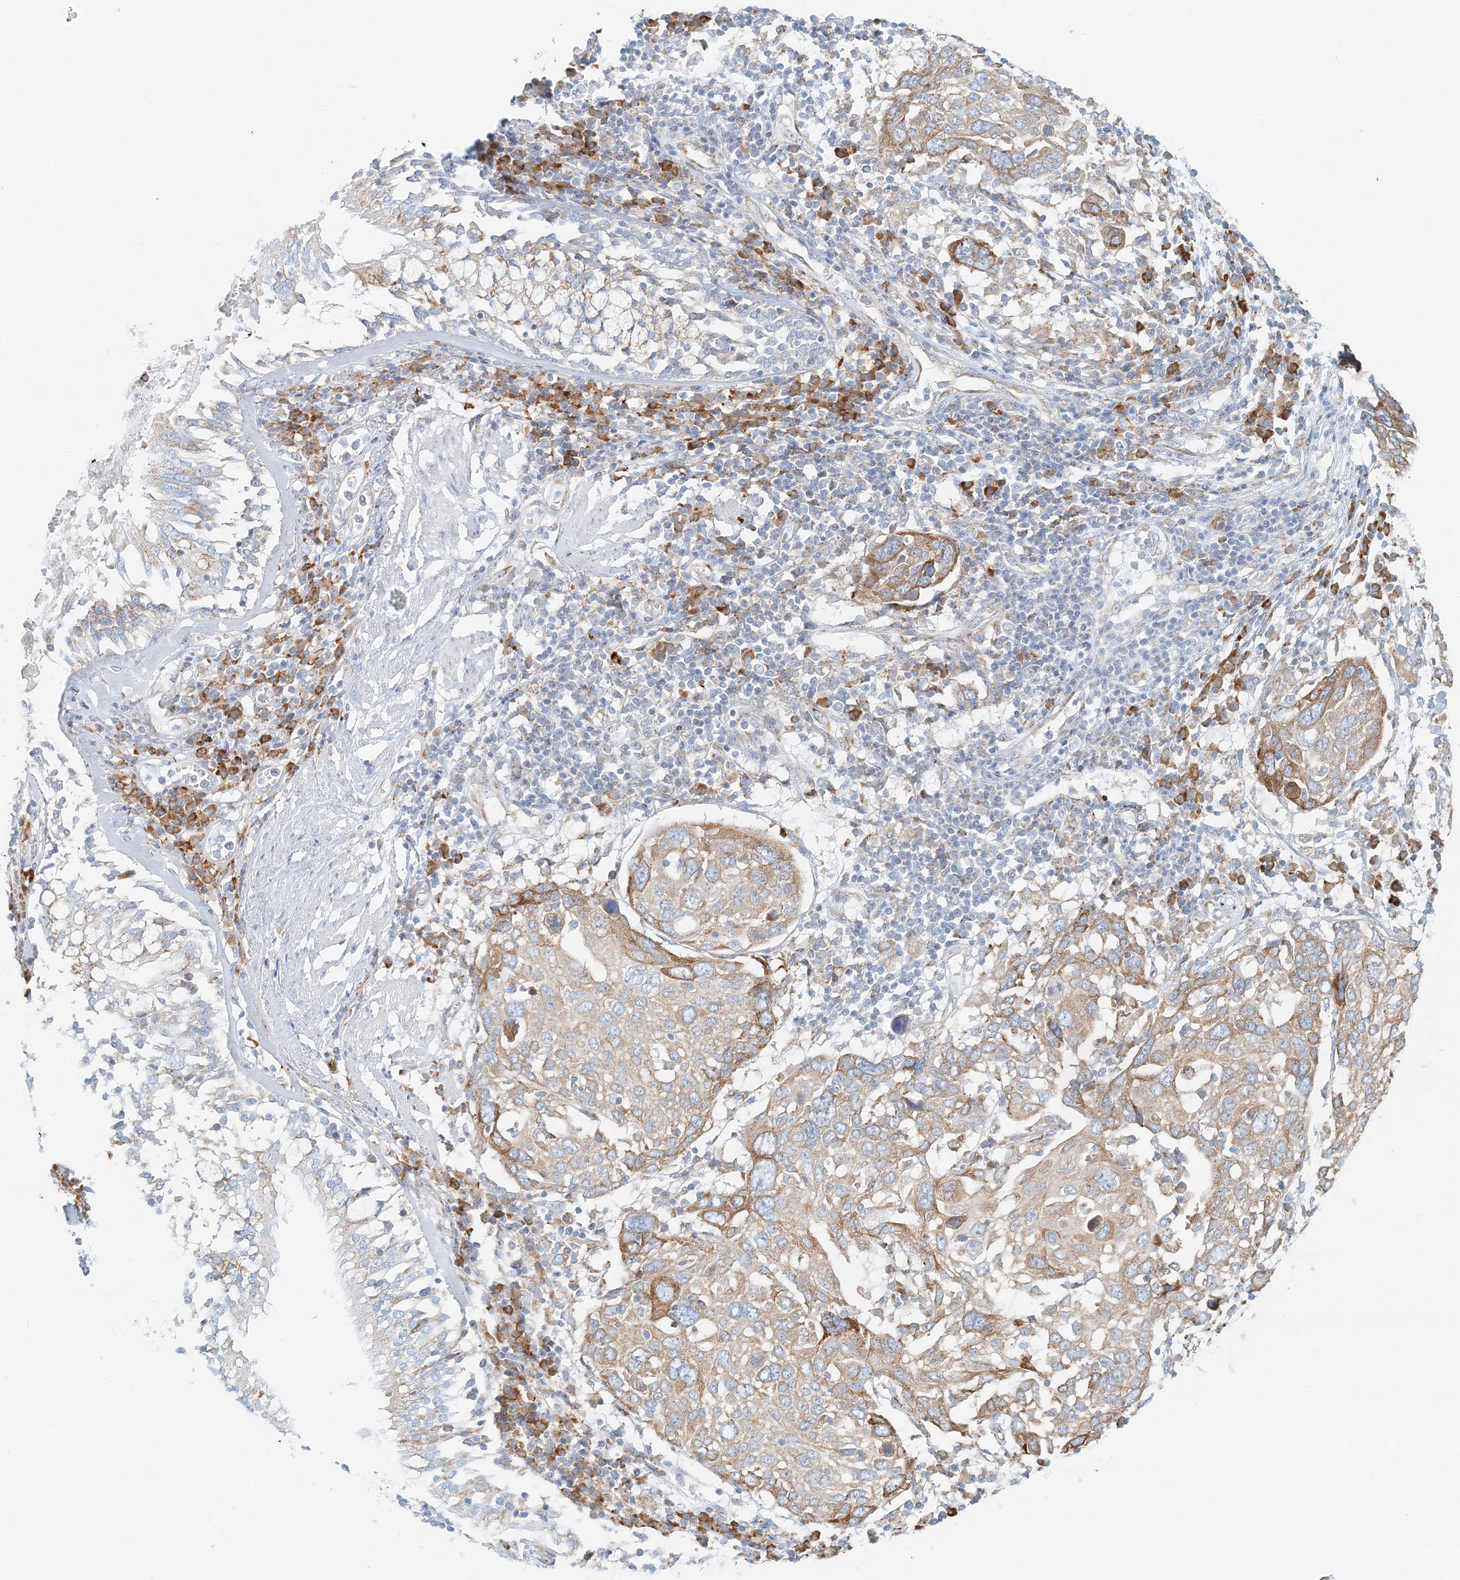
{"staining": {"intensity": "moderate", "quantity": "25%-75%", "location": "cytoplasmic/membranous"}, "tissue": "lung cancer", "cell_type": "Tumor cells", "image_type": "cancer", "snomed": [{"axis": "morphology", "description": "Squamous cell carcinoma, NOS"}, {"axis": "topography", "description": "Lung"}], "caption": "Squamous cell carcinoma (lung) stained with a brown dye reveals moderate cytoplasmic/membranous positive positivity in about 25%-75% of tumor cells.", "gene": "STK11IP", "patient": {"sex": "male", "age": 65}}